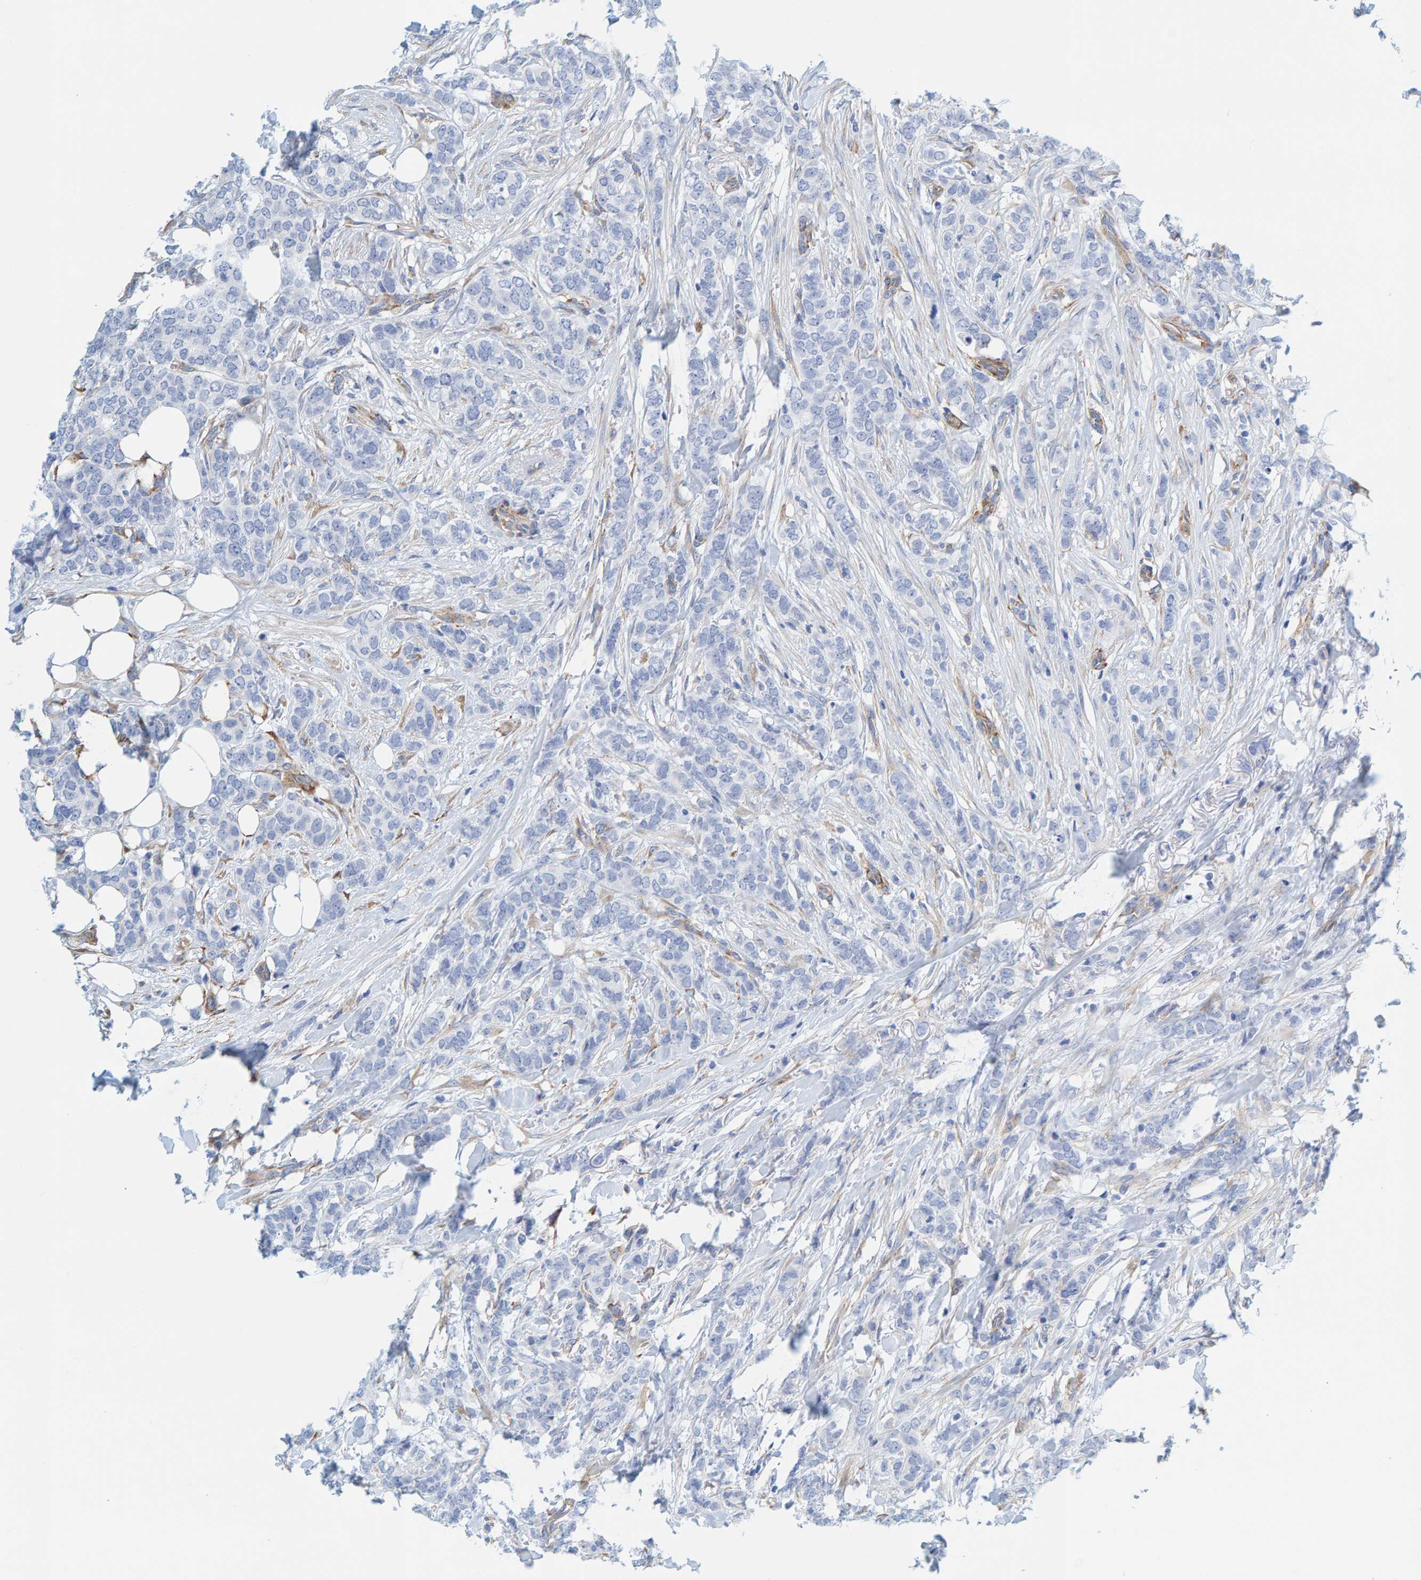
{"staining": {"intensity": "negative", "quantity": "none", "location": "none"}, "tissue": "breast cancer", "cell_type": "Tumor cells", "image_type": "cancer", "snomed": [{"axis": "morphology", "description": "Lobular carcinoma"}, {"axis": "topography", "description": "Skin"}, {"axis": "topography", "description": "Breast"}], "caption": "The immunohistochemistry photomicrograph has no significant expression in tumor cells of breast cancer tissue. The staining was performed using DAB (3,3'-diaminobenzidine) to visualize the protein expression in brown, while the nuclei were stained in blue with hematoxylin (Magnification: 20x).", "gene": "MAP1B", "patient": {"sex": "female", "age": 46}}